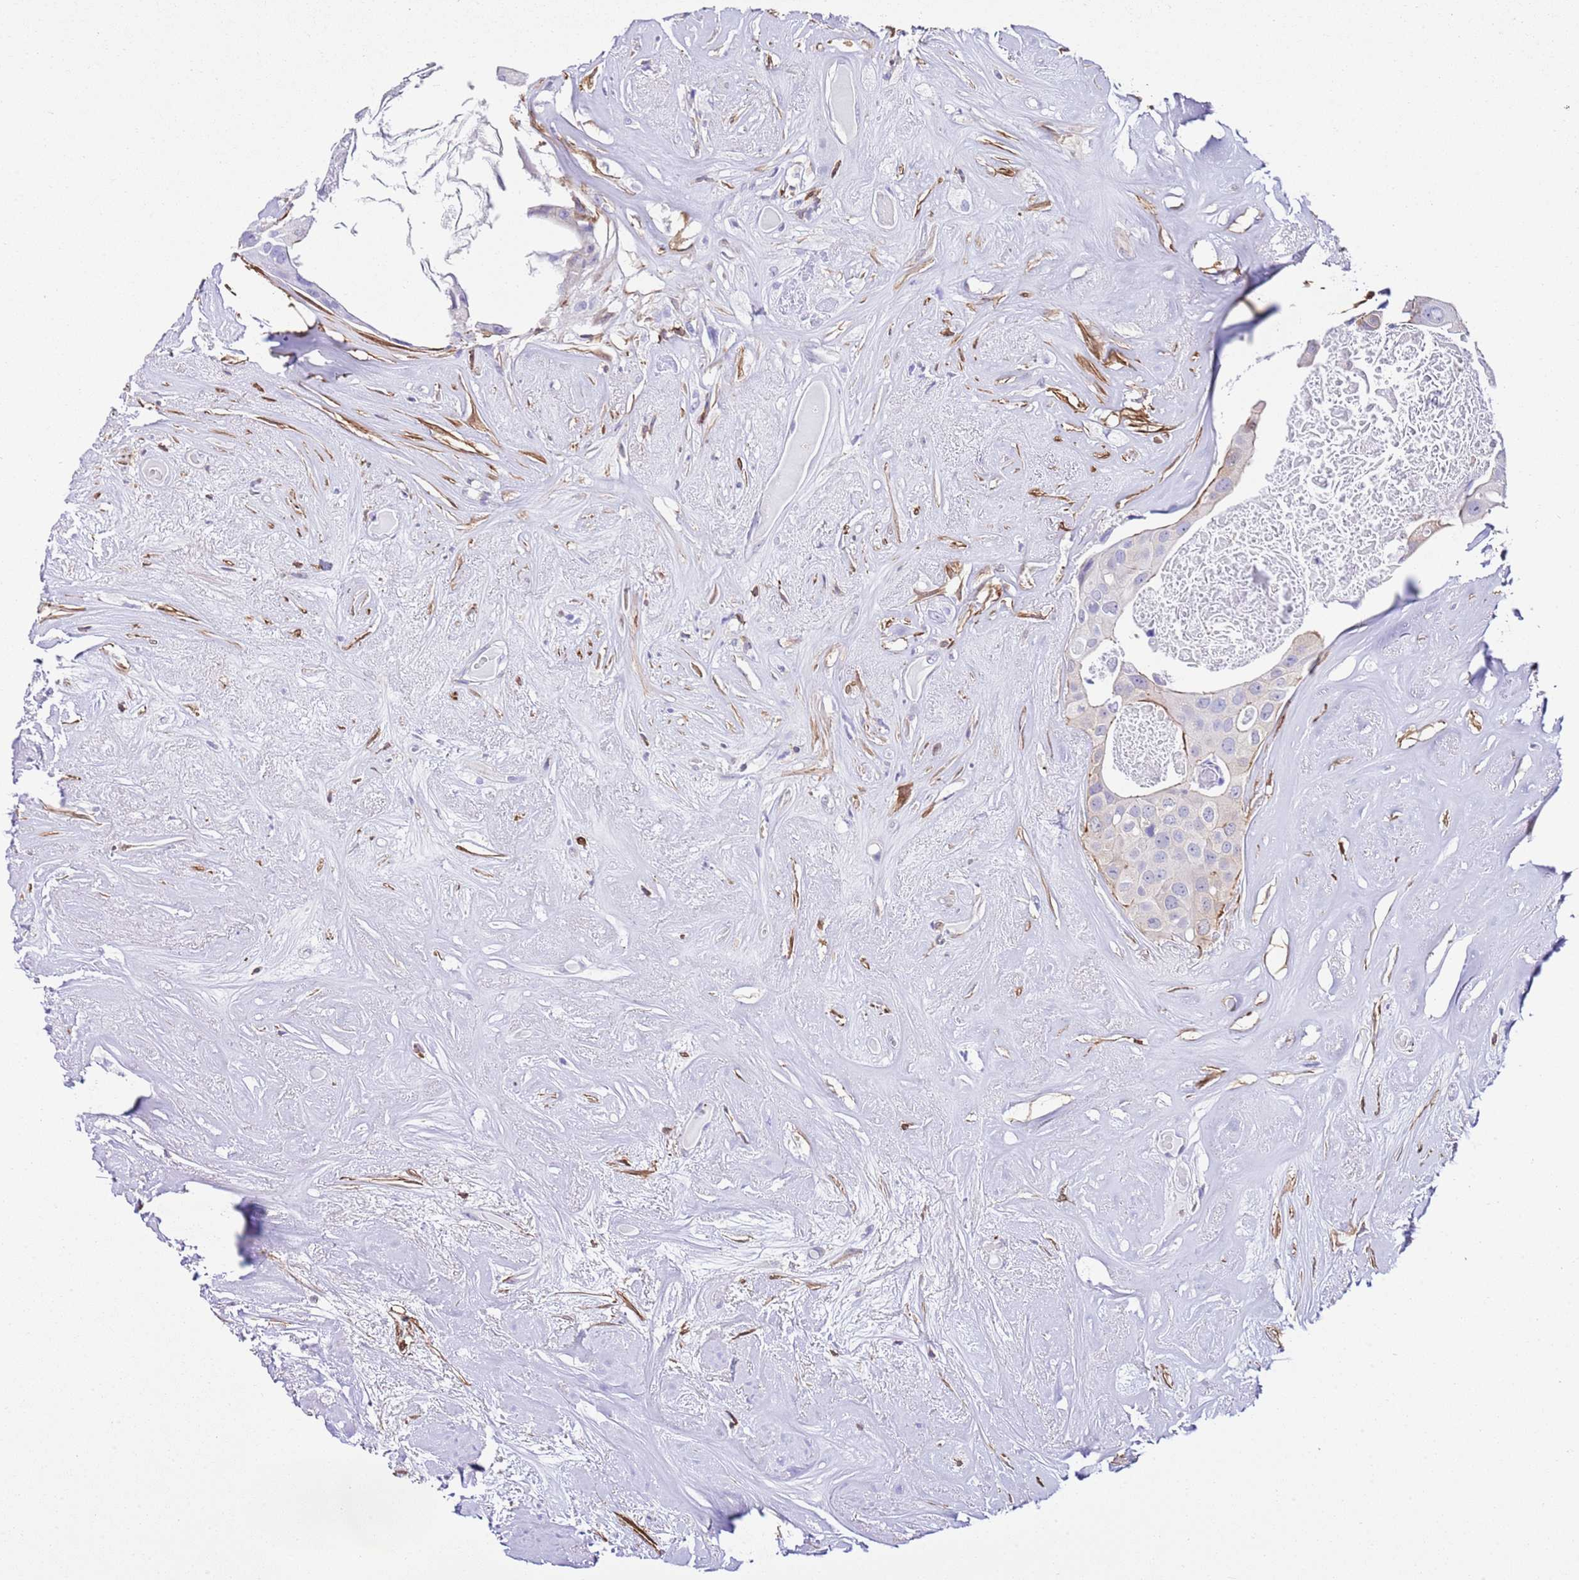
{"staining": {"intensity": "negative", "quantity": "none", "location": "none"}, "tissue": "head and neck cancer", "cell_type": "Tumor cells", "image_type": "cancer", "snomed": [{"axis": "morphology", "description": "Adenocarcinoma, NOS"}, {"axis": "morphology", "description": "Adenocarcinoma, metastatic, NOS"}, {"axis": "topography", "description": "Head-Neck"}], "caption": "Immunohistochemistry histopathology image of human head and neck cancer stained for a protein (brown), which displays no staining in tumor cells.", "gene": "CNN2", "patient": {"sex": "male", "age": 75}}